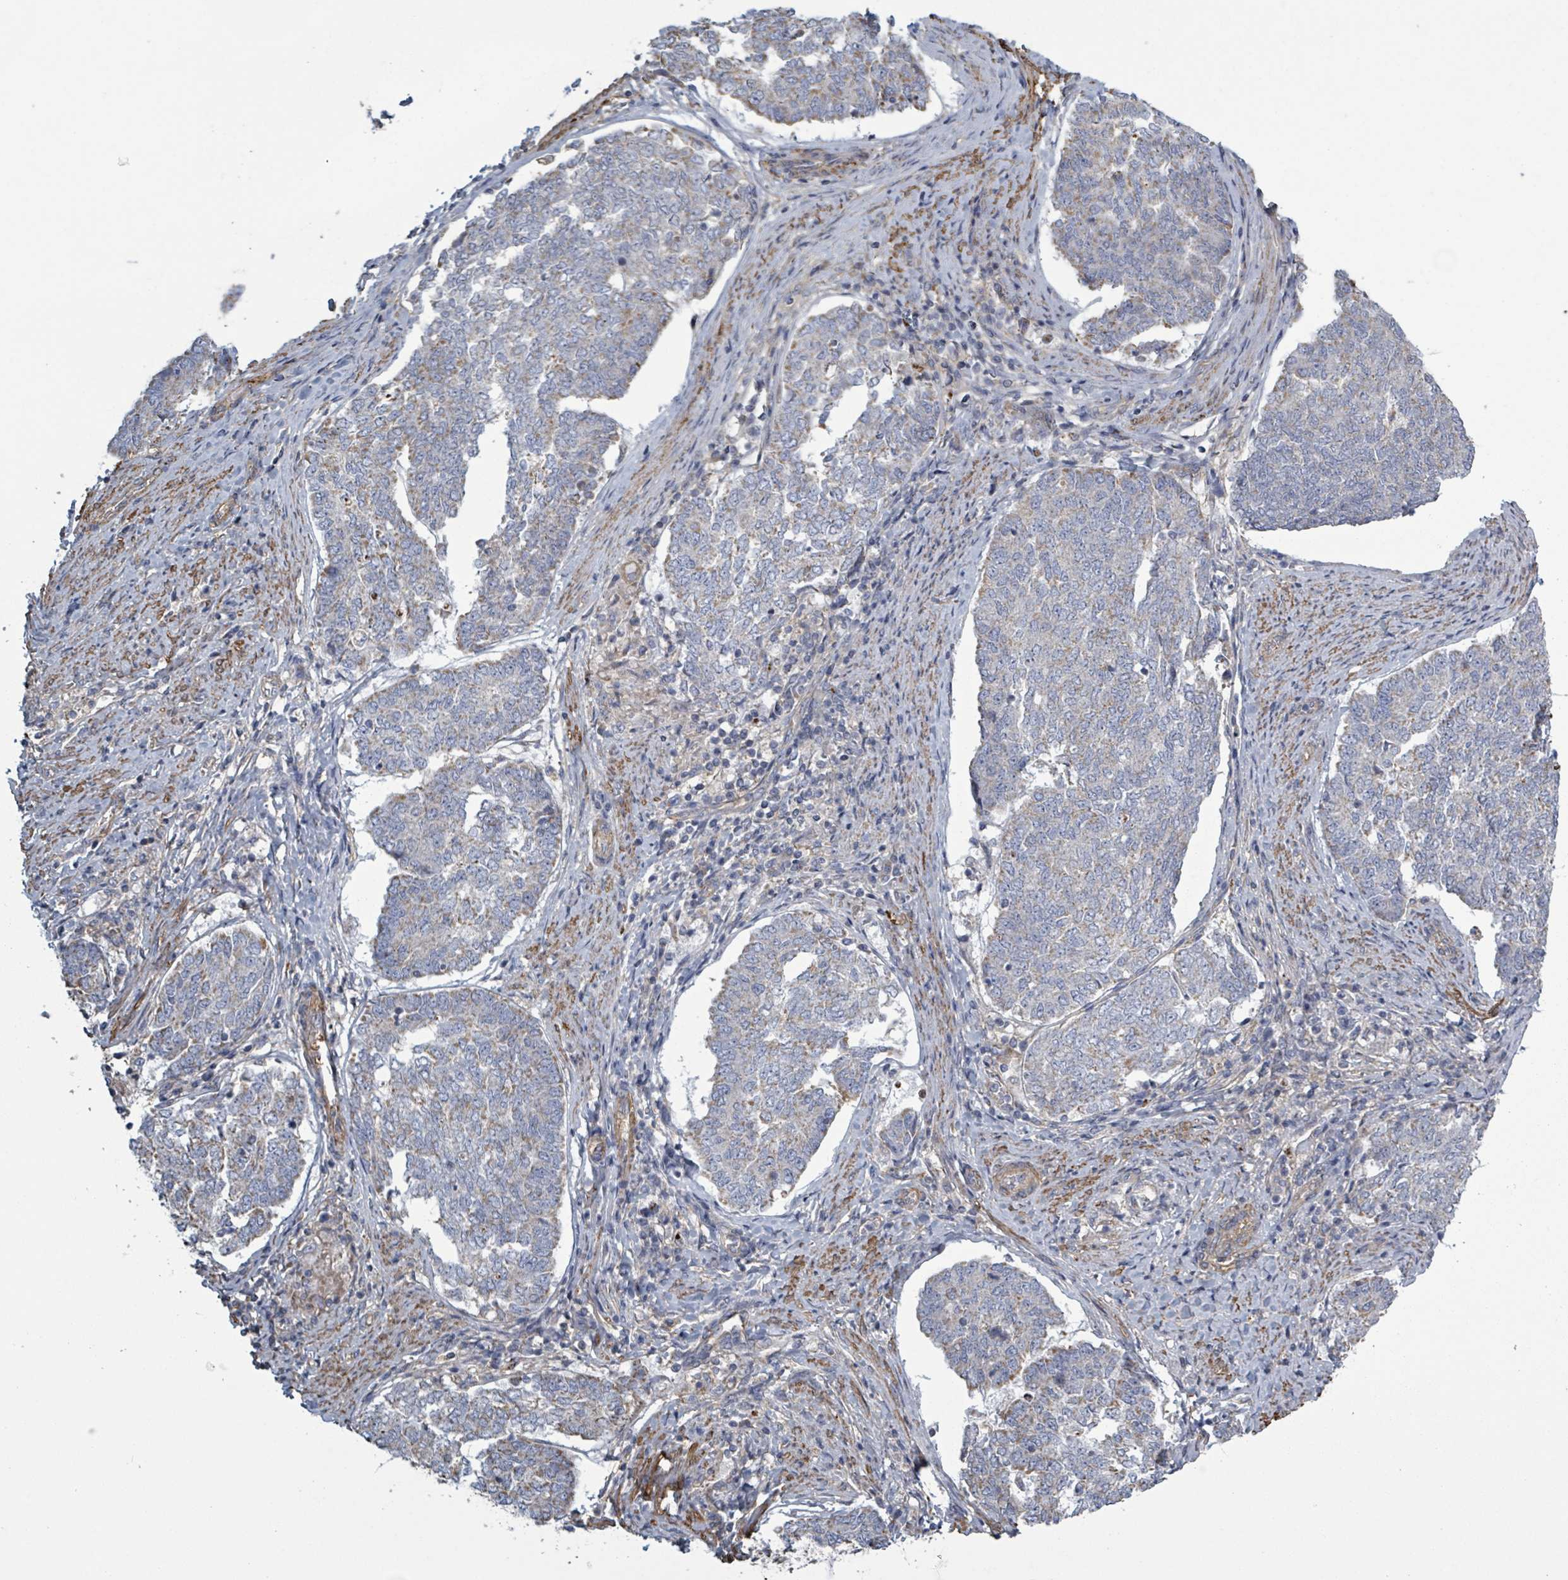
{"staining": {"intensity": "weak", "quantity": "25%-75%", "location": "cytoplasmic/membranous"}, "tissue": "endometrial cancer", "cell_type": "Tumor cells", "image_type": "cancer", "snomed": [{"axis": "morphology", "description": "Adenocarcinoma, NOS"}, {"axis": "topography", "description": "Endometrium"}], "caption": "Protein analysis of endometrial cancer (adenocarcinoma) tissue exhibits weak cytoplasmic/membranous staining in about 25%-75% of tumor cells. (DAB IHC with brightfield microscopy, high magnification).", "gene": "ADCK1", "patient": {"sex": "female", "age": 80}}